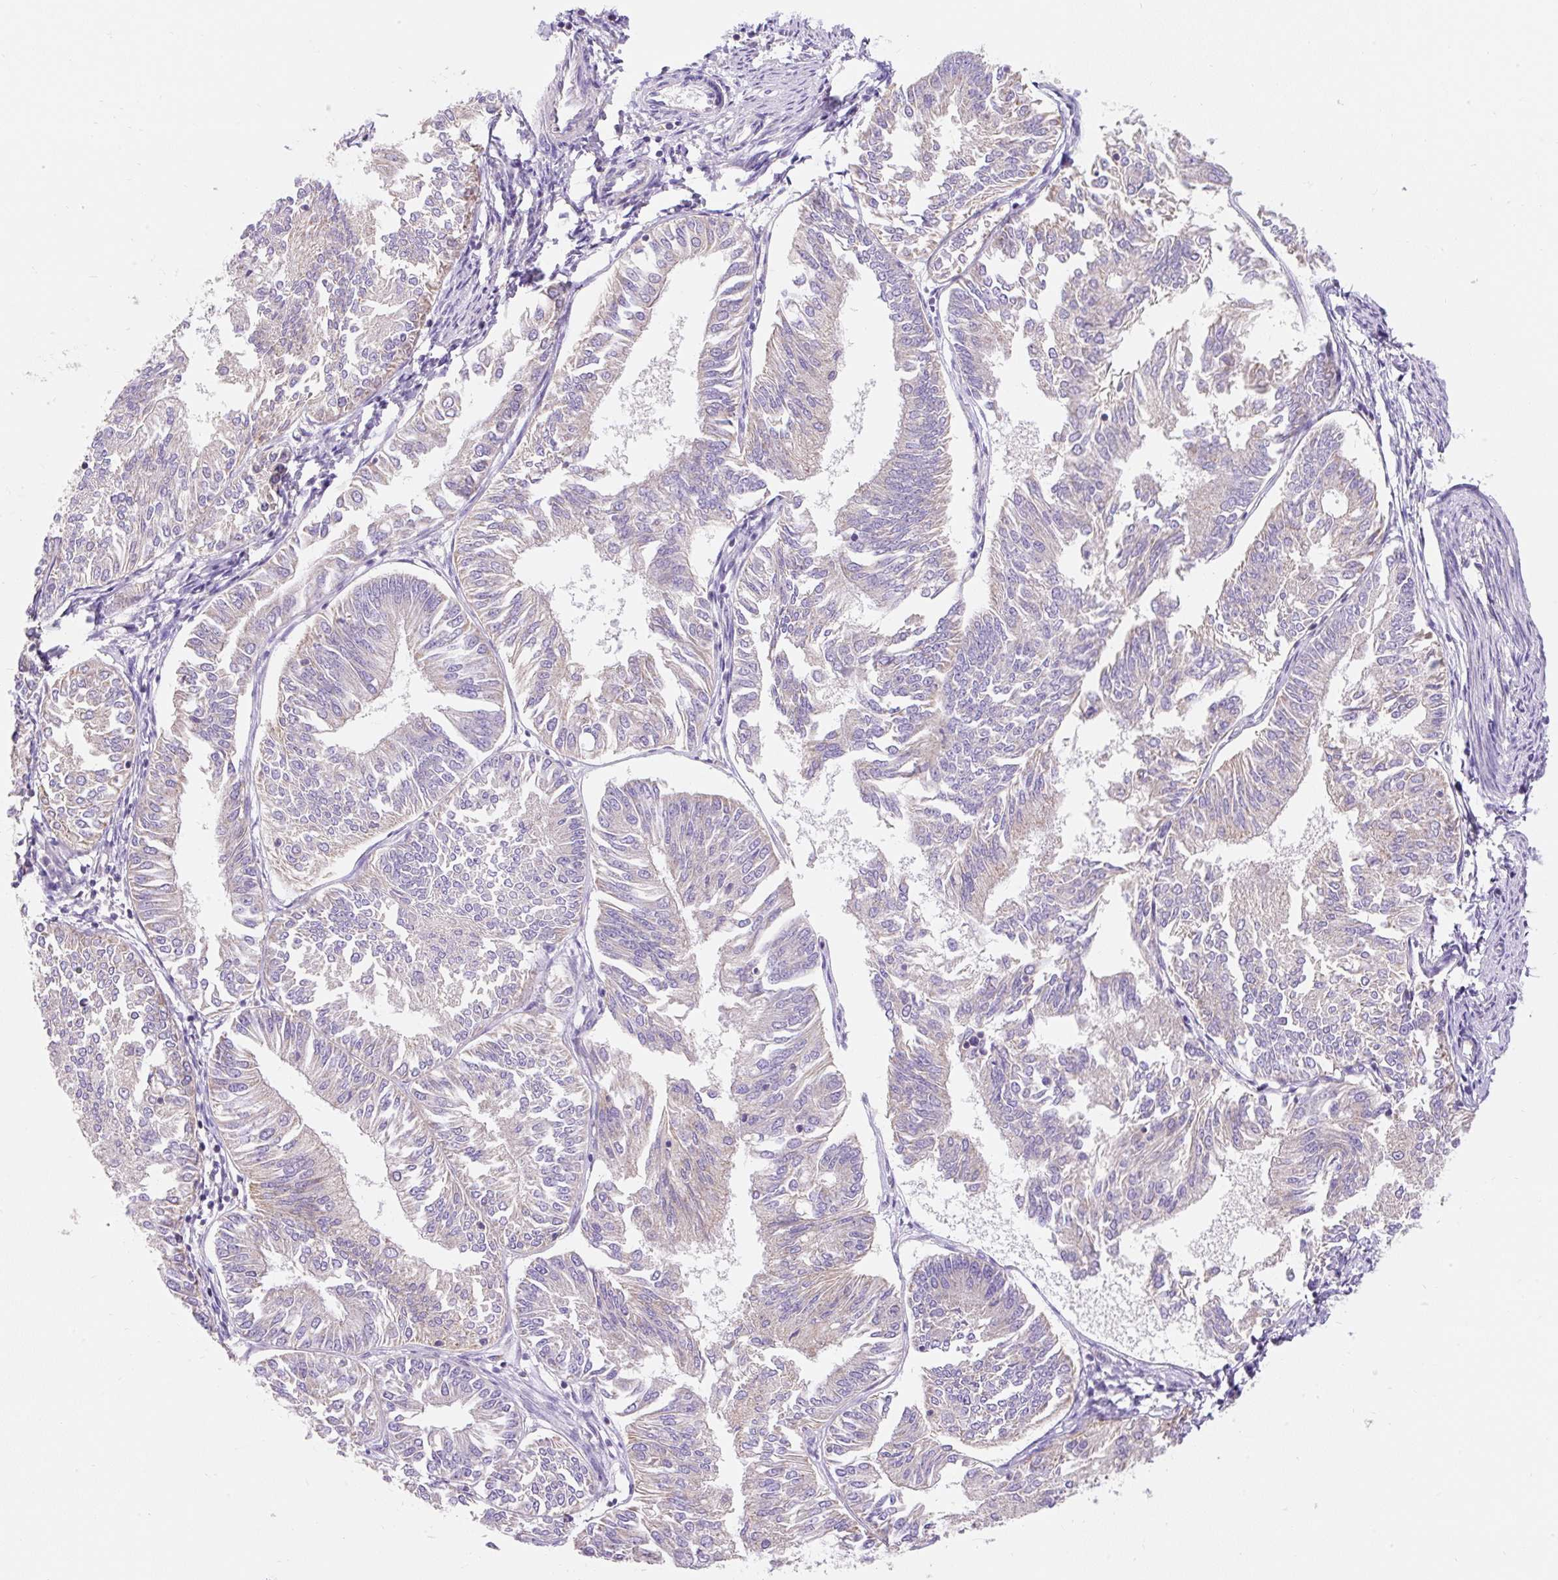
{"staining": {"intensity": "negative", "quantity": "none", "location": "none"}, "tissue": "endometrial cancer", "cell_type": "Tumor cells", "image_type": "cancer", "snomed": [{"axis": "morphology", "description": "Adenocarcinoma, NOS"}, {"axis": "topography", "description": "Endometrium"}], "caption": "A high-resolution histopathology image shows immunohistochemistry (IHC) staining of endometrial cancer (adenocarcinoma), which displays no significant staining in tumor cells.", "gene": "PMAIP1", "patient": {"sex": "female", "age": 58}}